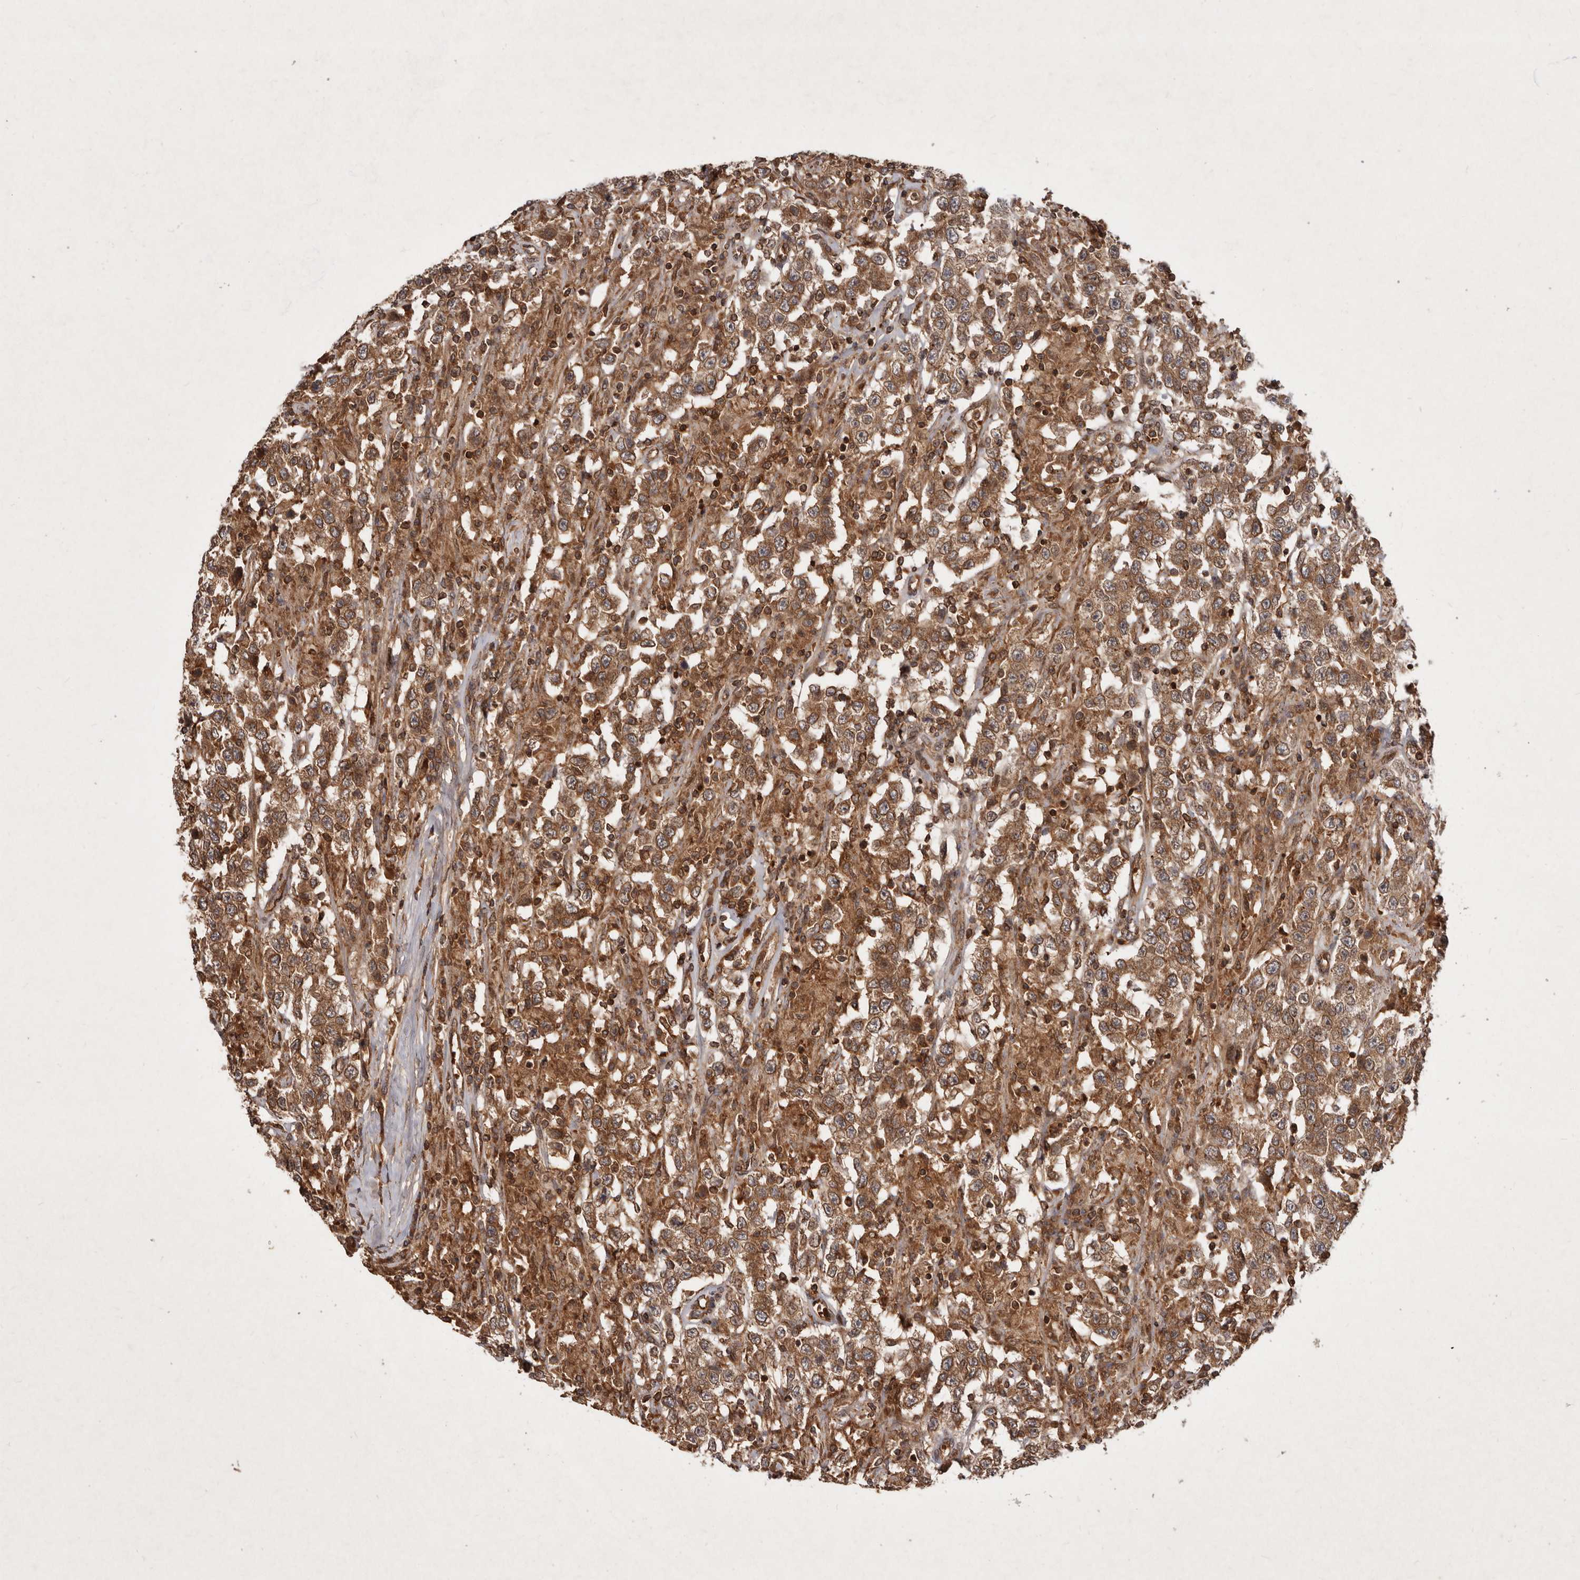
{"staining": {"intensity": "strong", "quantity": ">75%", "location": "cytoplasmic/membranous"}, "tissue": "testis cancer", "cell_type": "Tumor cells", "image_type": "cancer", "snomed": [{"axis": "morphology", "description": "Seminoma, NOS"}, {"axis": "topography", "description": "Testis"}], "caption": "Testis cancer stained with immunohistochemistry (IHC) shows strong cytoplasmic/membranous expression in approximately >75% of tumor cells.", "gene": "STK36", "patient": {"sex": "male", "age": 41}}